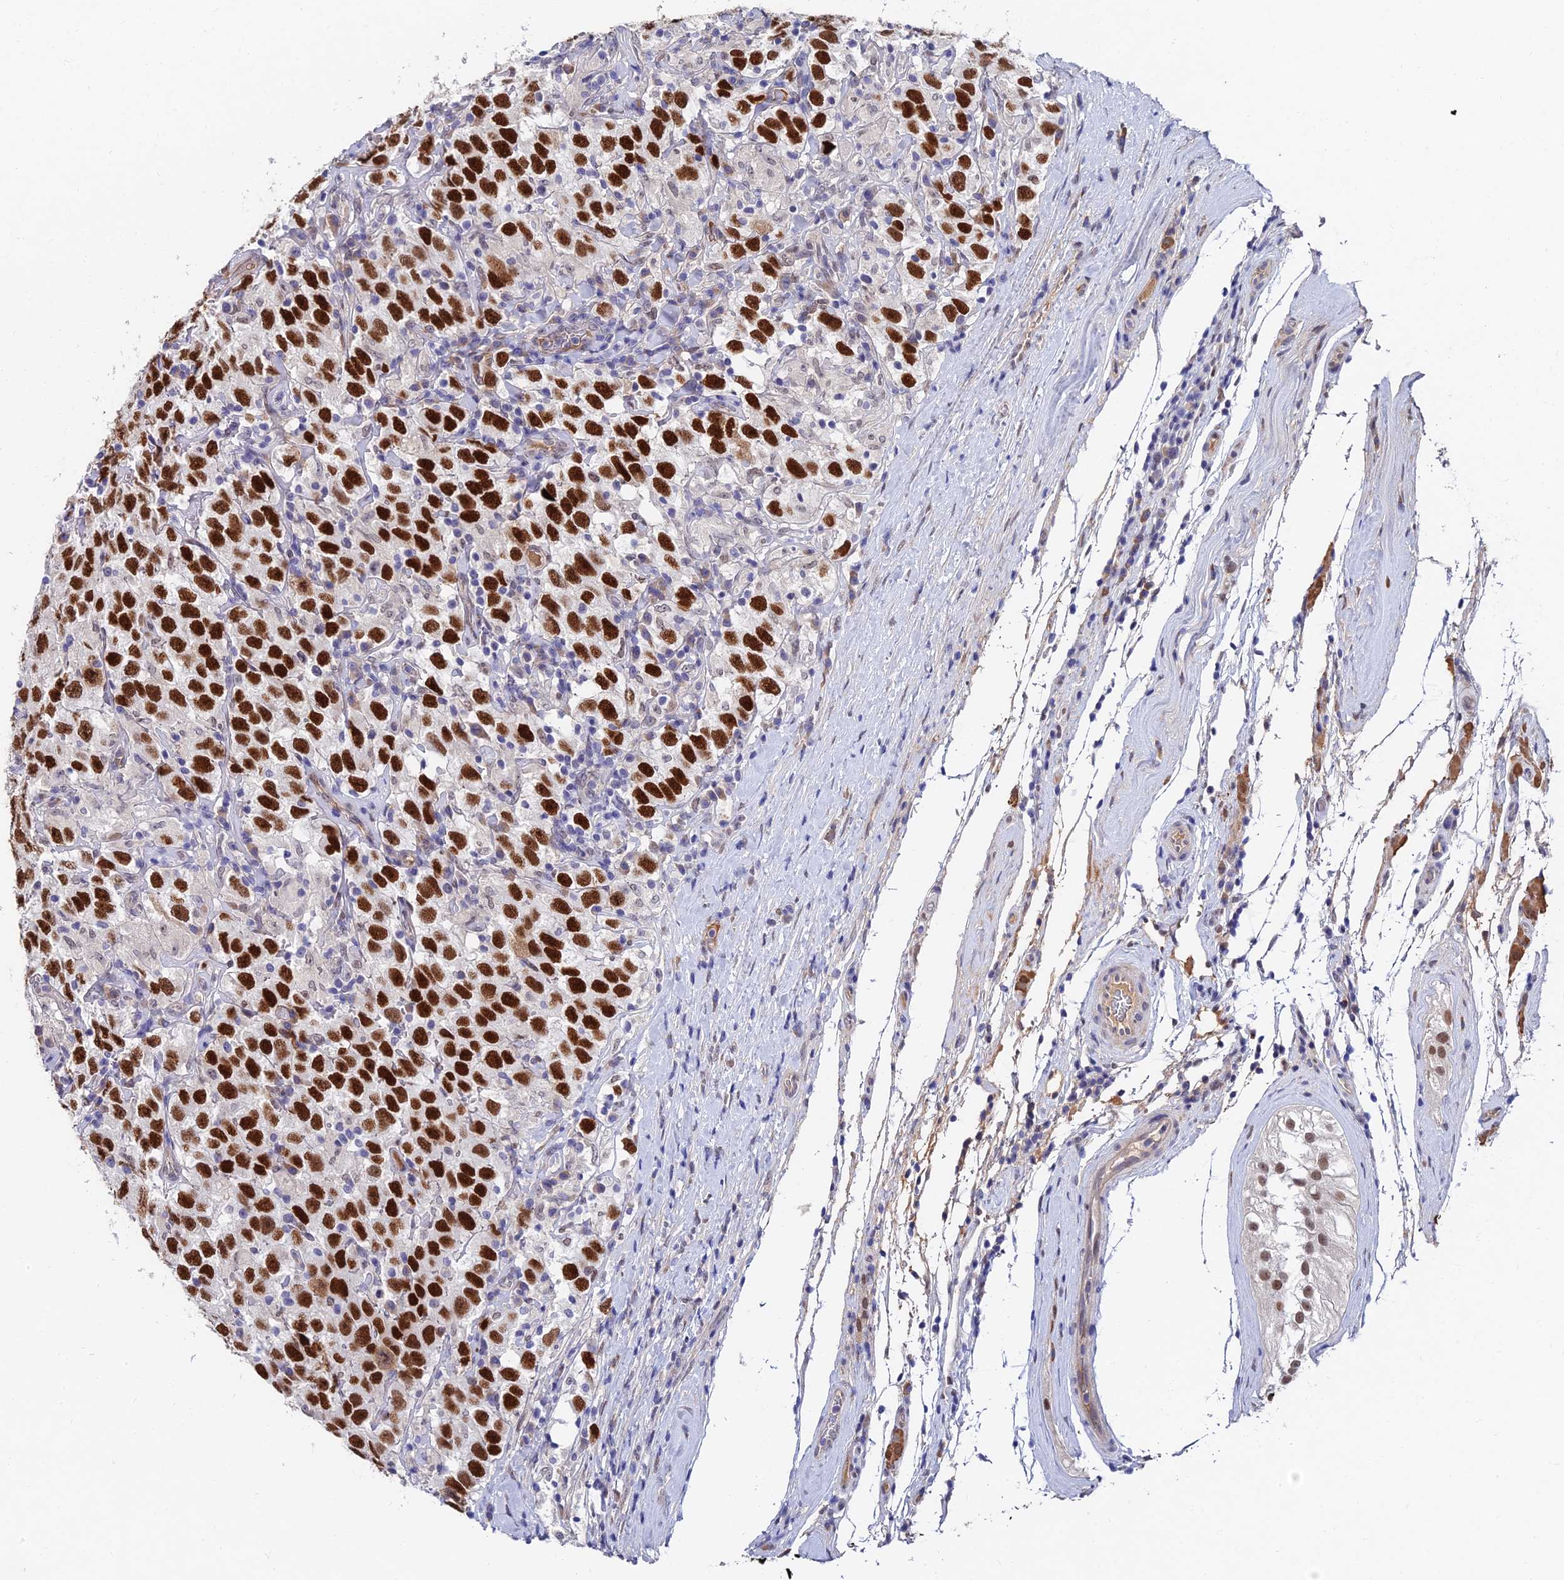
{"staining": {"intensity": "strong", "quantity": ">75%", "location": "nuclear"}, "tissue": "testis cancer", "cell_type": "Tumor cells", "image_type": "cancer", "snomed": [{"axis": "morphology", "description": "Seminoma, NOS"}, {"axis": "topography", "description": "Testis"}], "caption": "Immunohistochemical staining of human testis cancer (seminoma) displays high levels of strong nuclear staining in about >75% of tumor cells.", "gene": "TRIM24", "patient": {"sex": "male", "age": 41}}